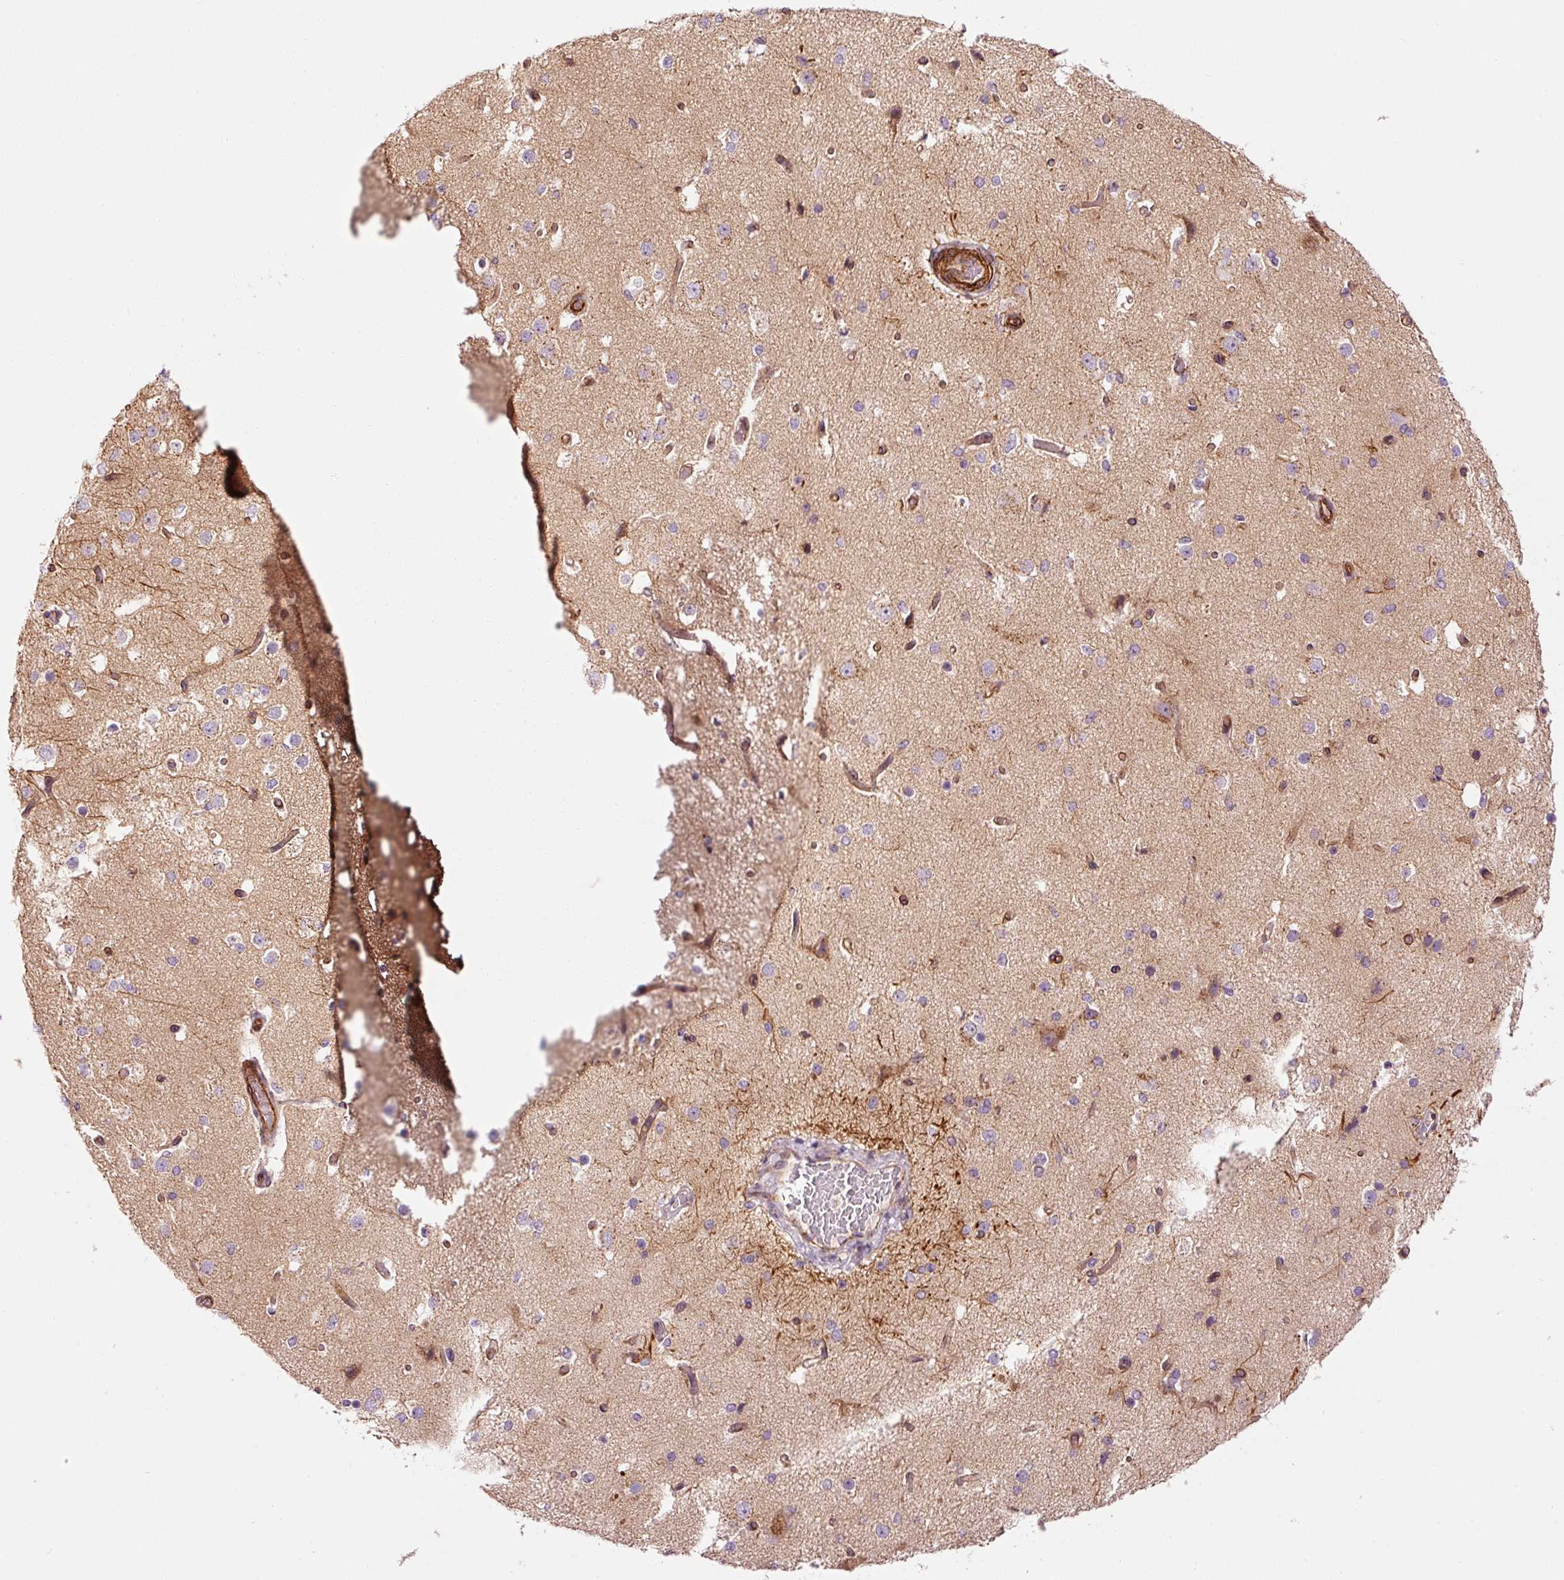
{"staining": {"intensity": "moderate", "quantity": ">75%", "location": "cytoplasmic/membranous"}, "tissue": "cerebral cortex", "cell_type": "Endothelial cells", "image_type": "normal", "snomed": [{"axis": "morphology", "description": "Normal tissue, NOS"}, {"axis": "morphology", "description": "Inflammation, NOS"}, {"axis": "topography", "description": "Cerebral cortex"}], "caption": "Protein analysis of normal cerebral cortex reveals moderate cytoplasmic/membranous positivity in about >75% of endothelial cells.", "gene": "LIMK2", "patient": {"sex": "male", "age": 6}}